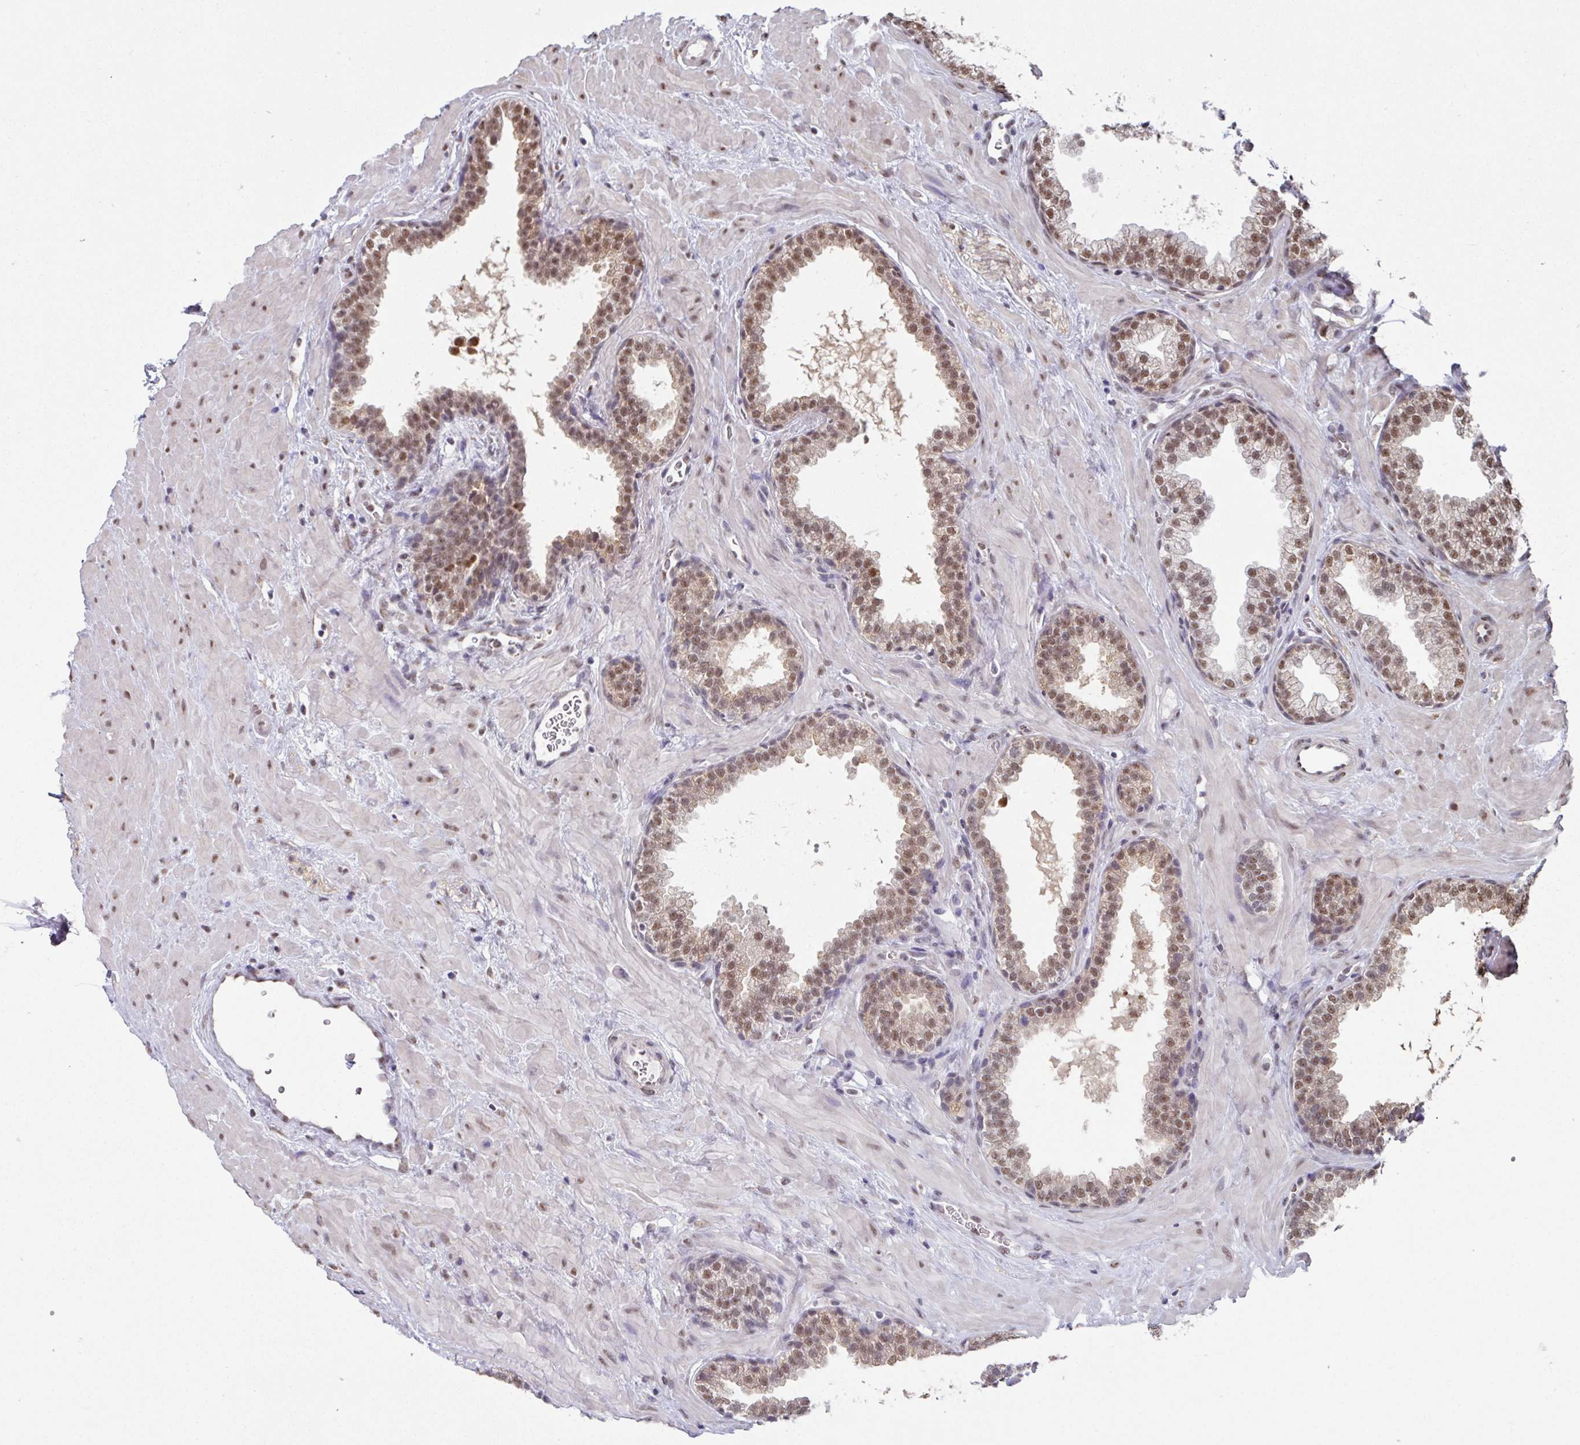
{"staining": {"intensity": "moderate", "quantity": ">75%", "location": "nuclear"}, "tissue": "prostate", "cell_type": "Glandular cells", "image_type": "normal", "snomed": [{"axis": "morphology", "description": "Normal tissue, NOS"}, {"axis": "topography", "description": "Prostate"}], "caption": "Unremarkable prostate shows moderate nuclear staining in about >75% of glandular cells, visualized by immunohistochemistry. (Brightfield microscopy of DAB IHC at high magnification).", "gene": "TMED5", "patient": {"sex": "male", "age": 51}}